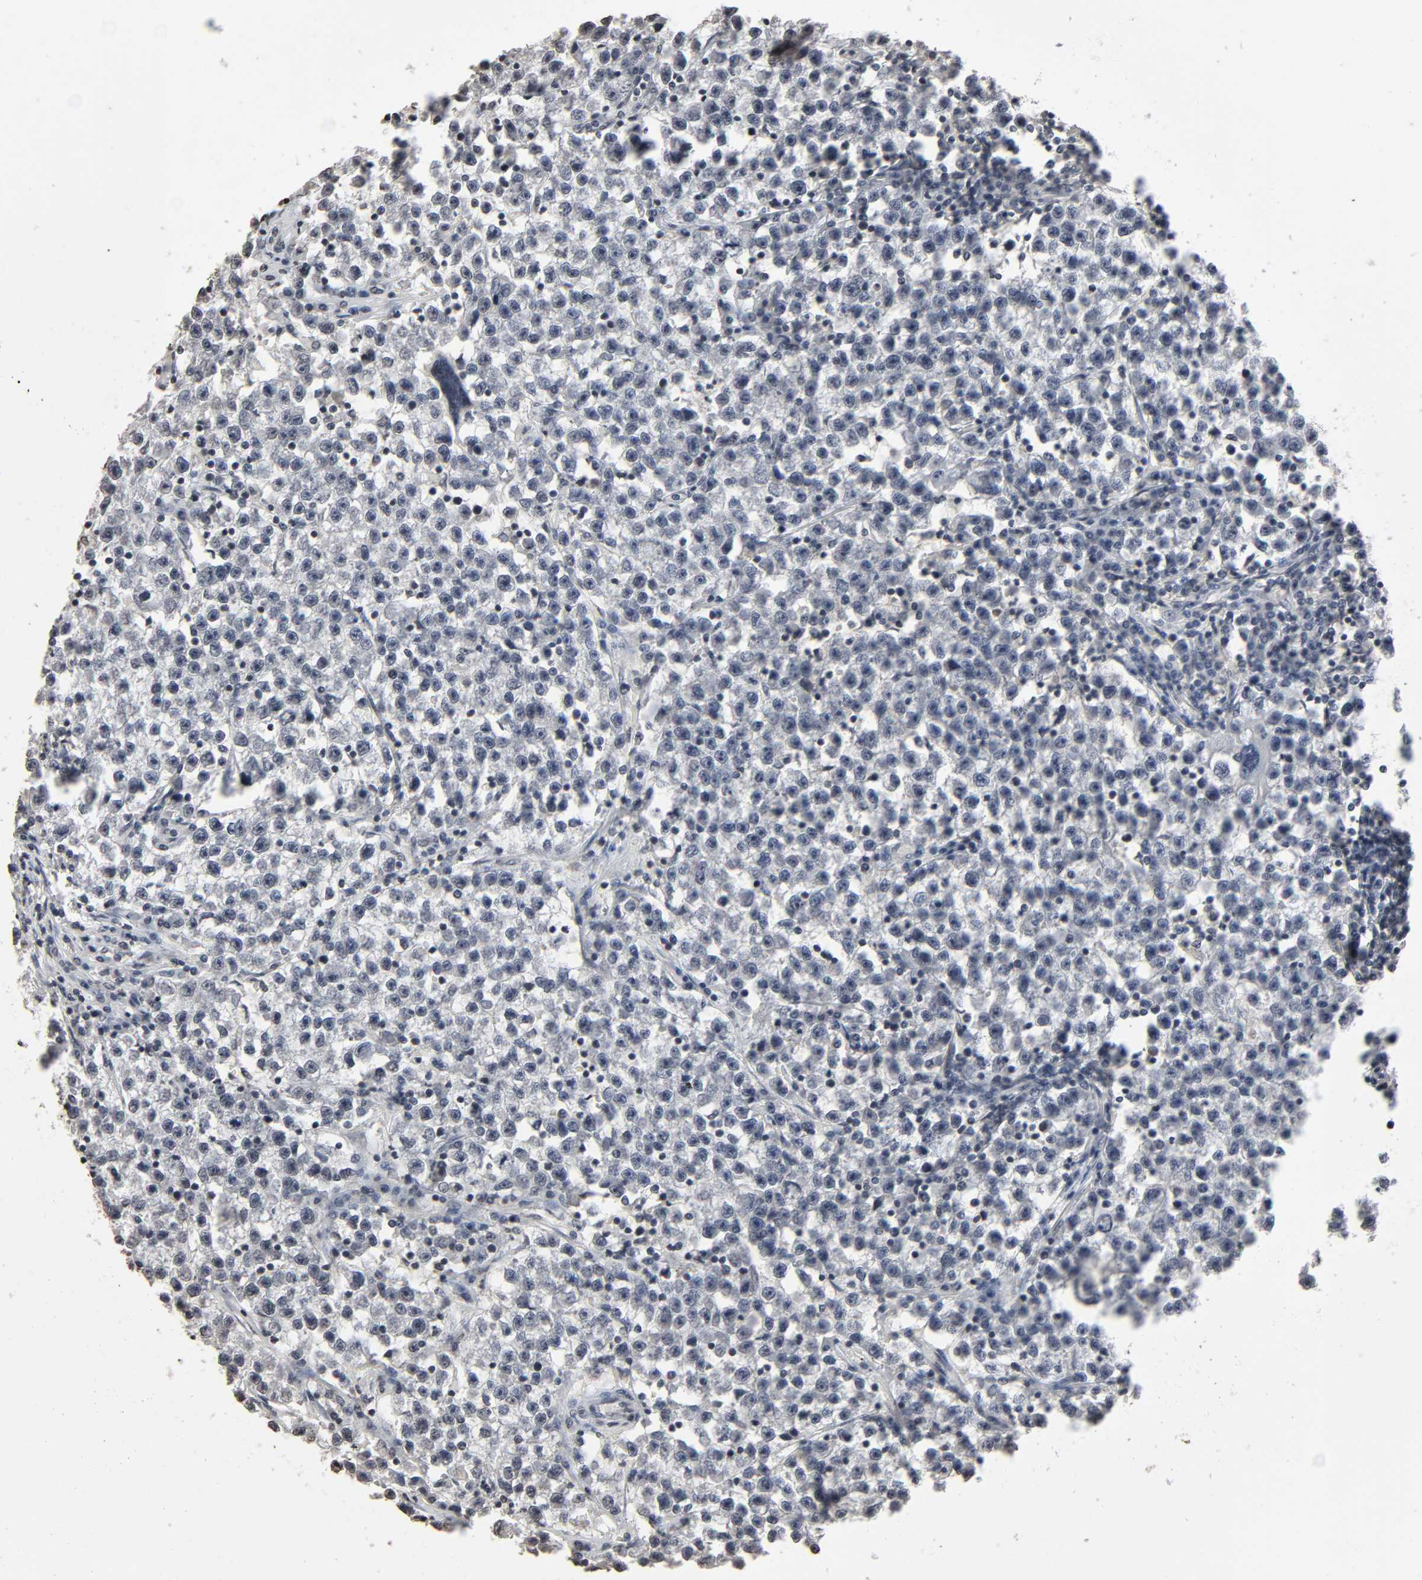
{"staining": {"intensity": "negative", "quantity": "none", "location": "none"}, "tissue": "testis cancer", "cell_type": "Tumor cells", "image_type": "cancer", "snomed": [{"axis": "morphology", "description": "Seminoma, NOS"}, {"axis": "topography", "description": "Testis"}], "caption": "A high-resolution image shows immunohistochemistry (IHC) staining of testis cancer (seminoma), which shows no significant staining in tumor cells.", "gene": "STK4", "patient": {"sex": "male", "age": 22}}